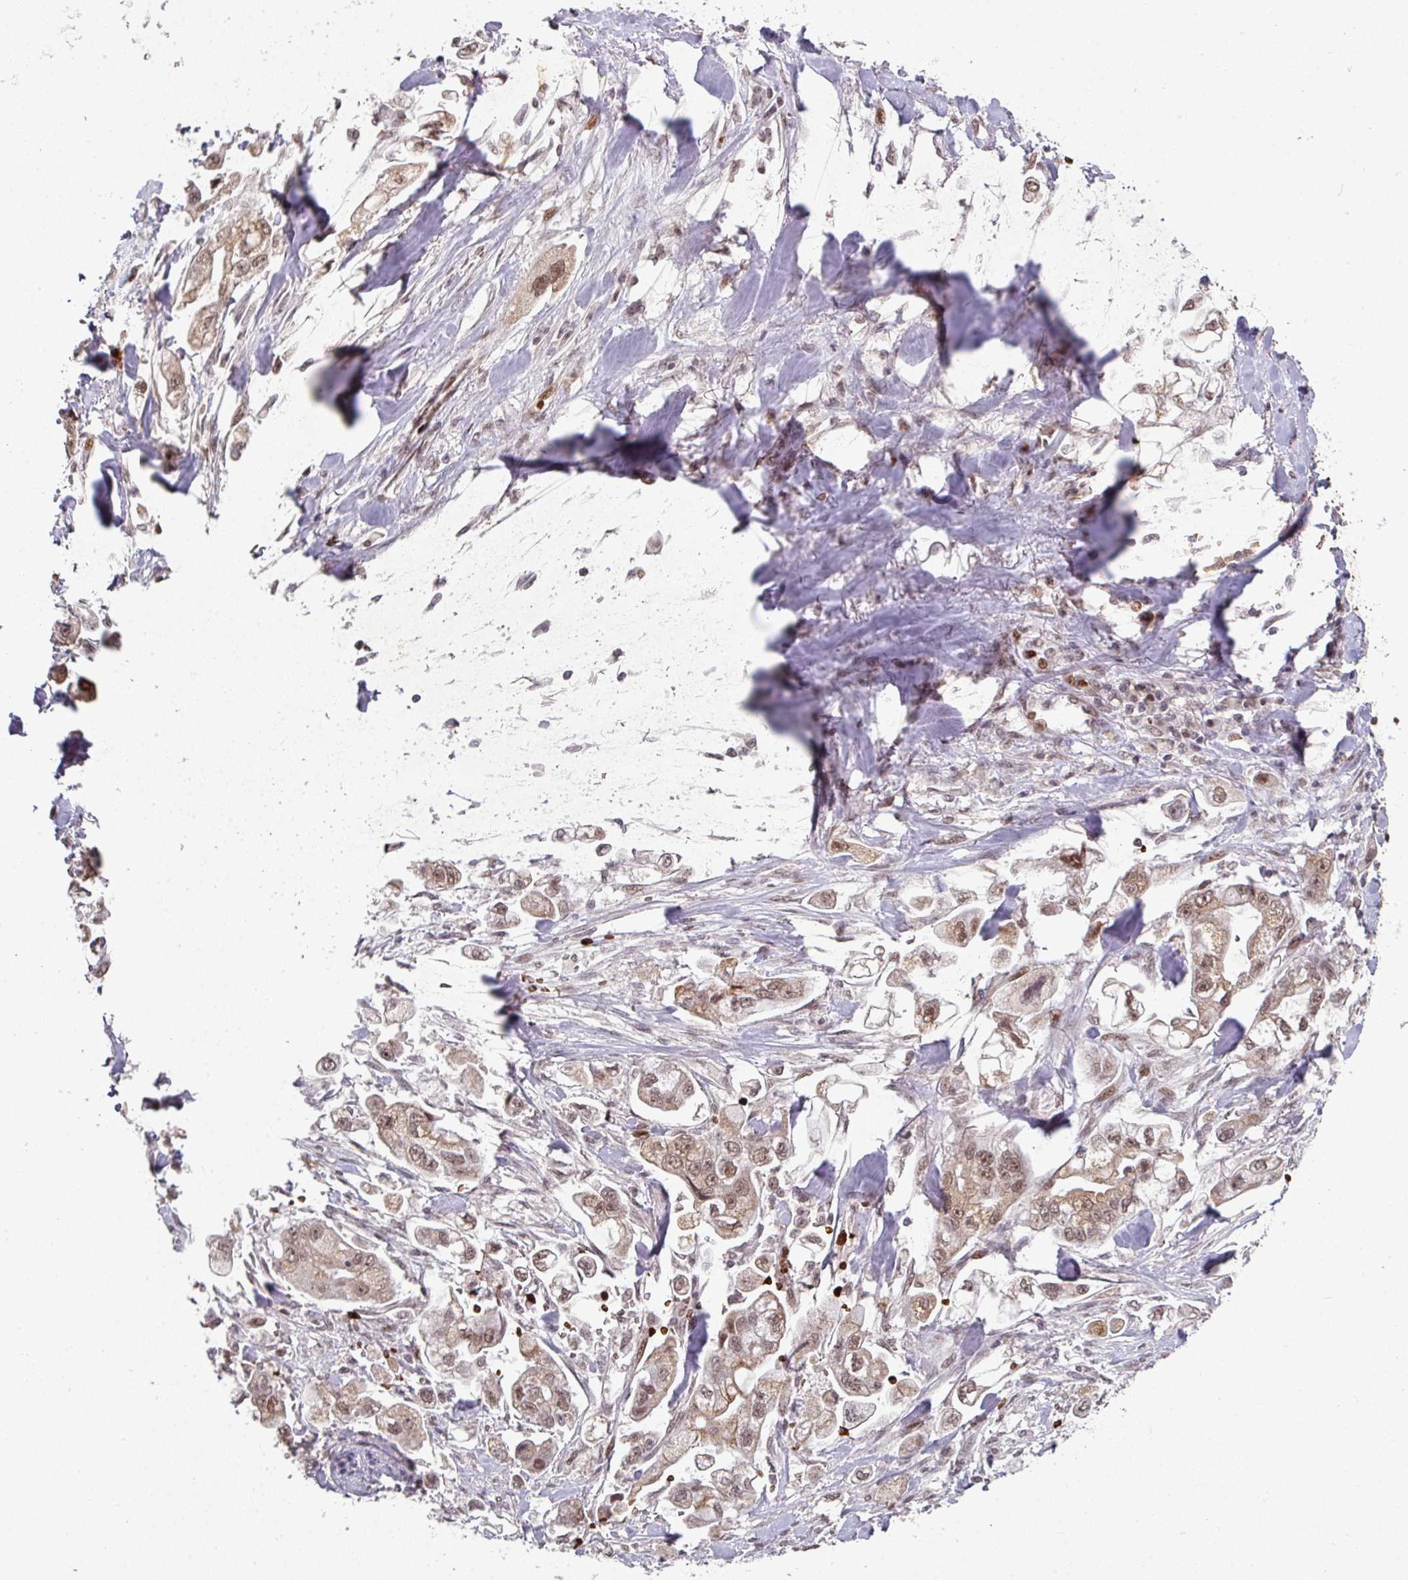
{"staining": {"intensity": "weak", "quantity": ">75%", "location": "cytoplasmic/membranous,nuclear"}, "tissue": "stomach cancer", "cell_type": "Tumor cells", "image_type": "cancer", "snomed": [{"axis": "morphology", "description": "Adenocarcinoma, NOS"}, {"axis": "topography", "description": "Stomach"}], "caption": "Stomach adenocarcinoma tissue displays weak cytoplasmic/membranous and nuclear positivity in about >75% of tumor cells", "gene": "NEIL1", "patient": {"sex": "male", "age": 62}}